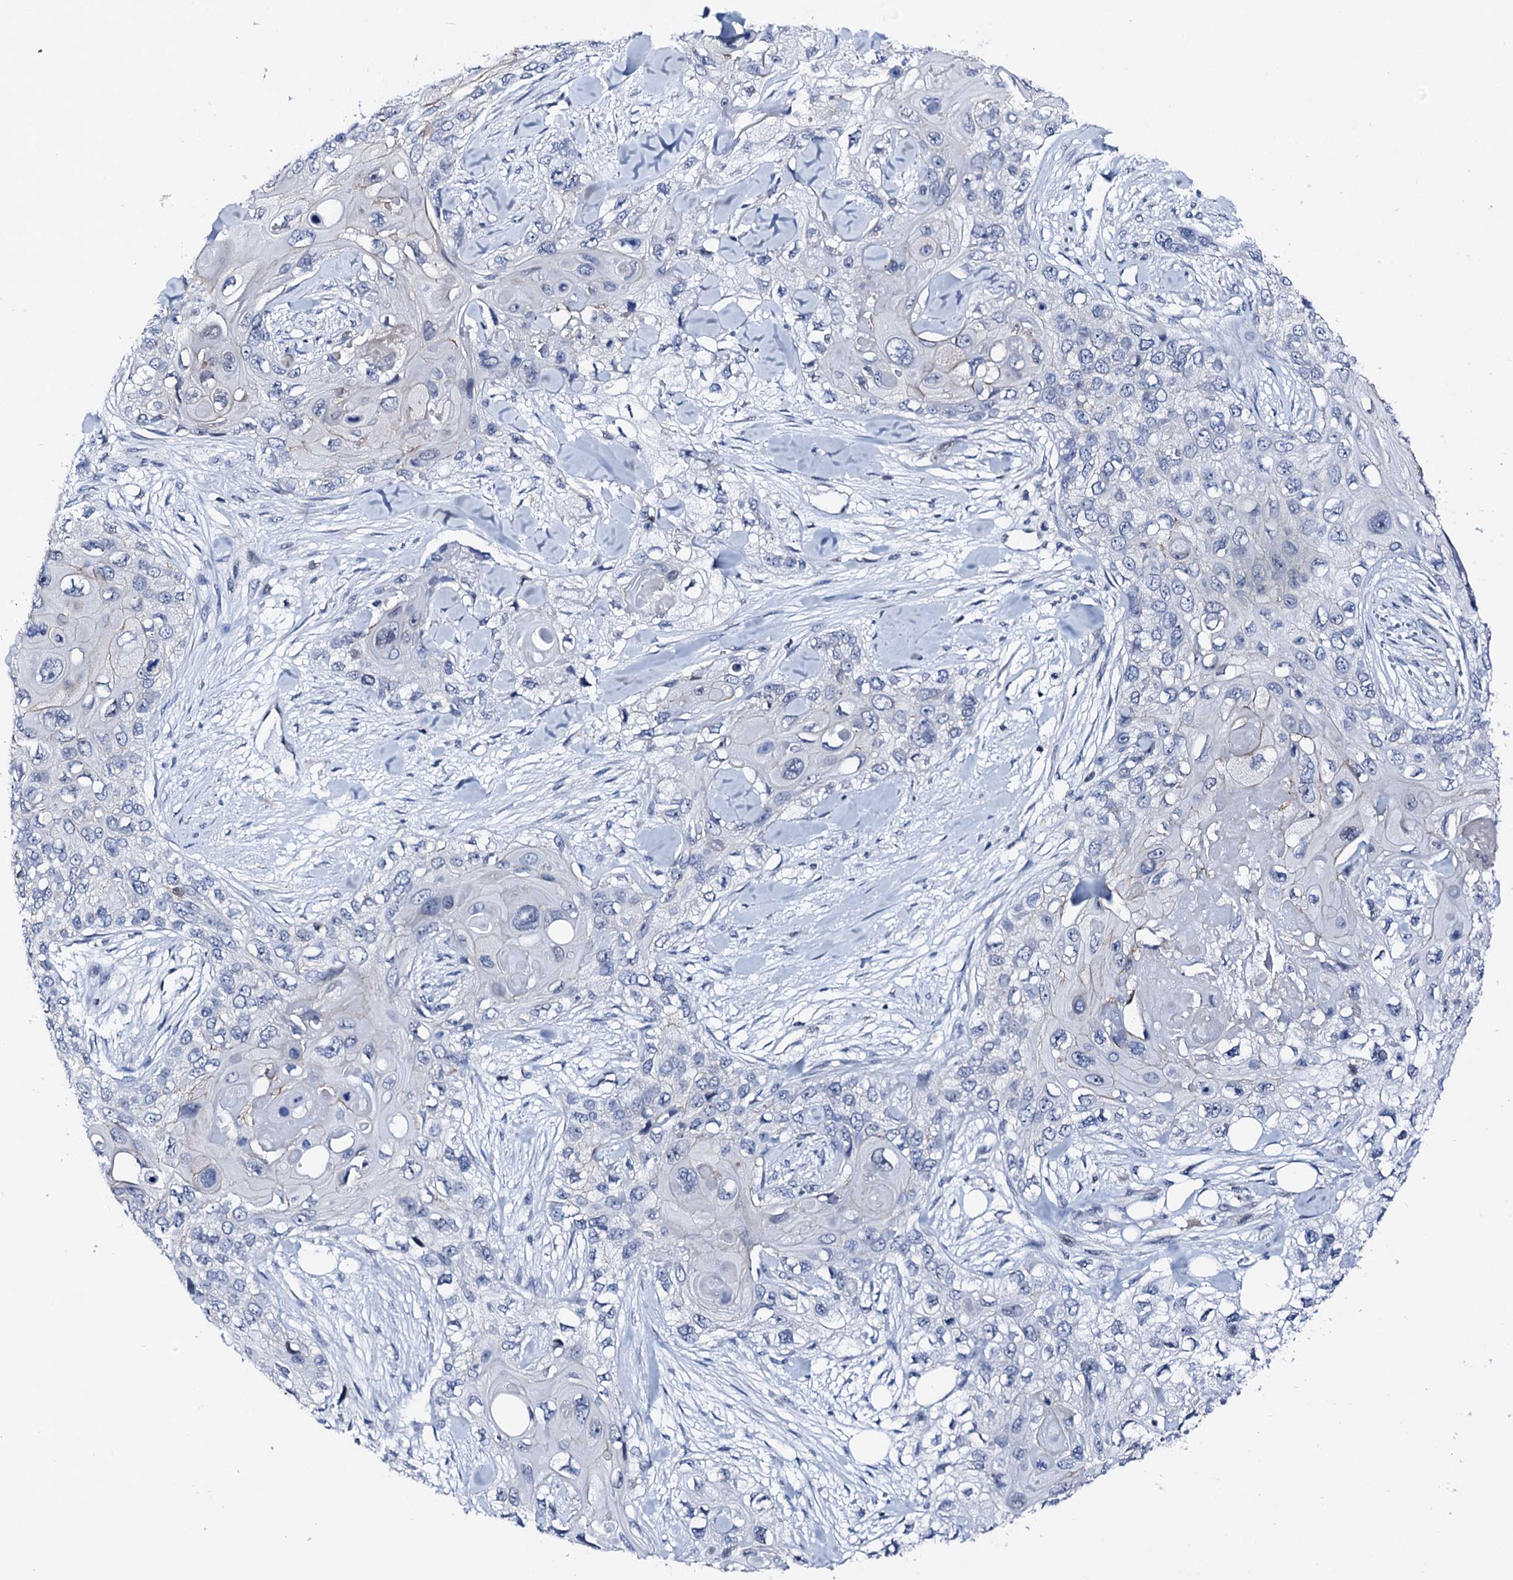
{"staining": {"intensity": "negative", "quantity": "none", "location": "none"}, "tissue": "skin cancer", "cell_type": "Tumor cells", "image_type": "cancer", "snomed": [{"axis": "morphology", "description": "Normal tissue, NOS"}, {"axis": "morphology", "description": "Squamous cell carcinoma, NOS"}, {"axis": "topography", "description": "Skin"}], "caption": "This image is of skin squamous cell carcinoma stained with IHC to label a protein in brown with the nuclei are counter-stained blue. There is no positivity in tumor cells.", "gene": "TRAFD1", "patient": {"sex": "male", "age": 72}}